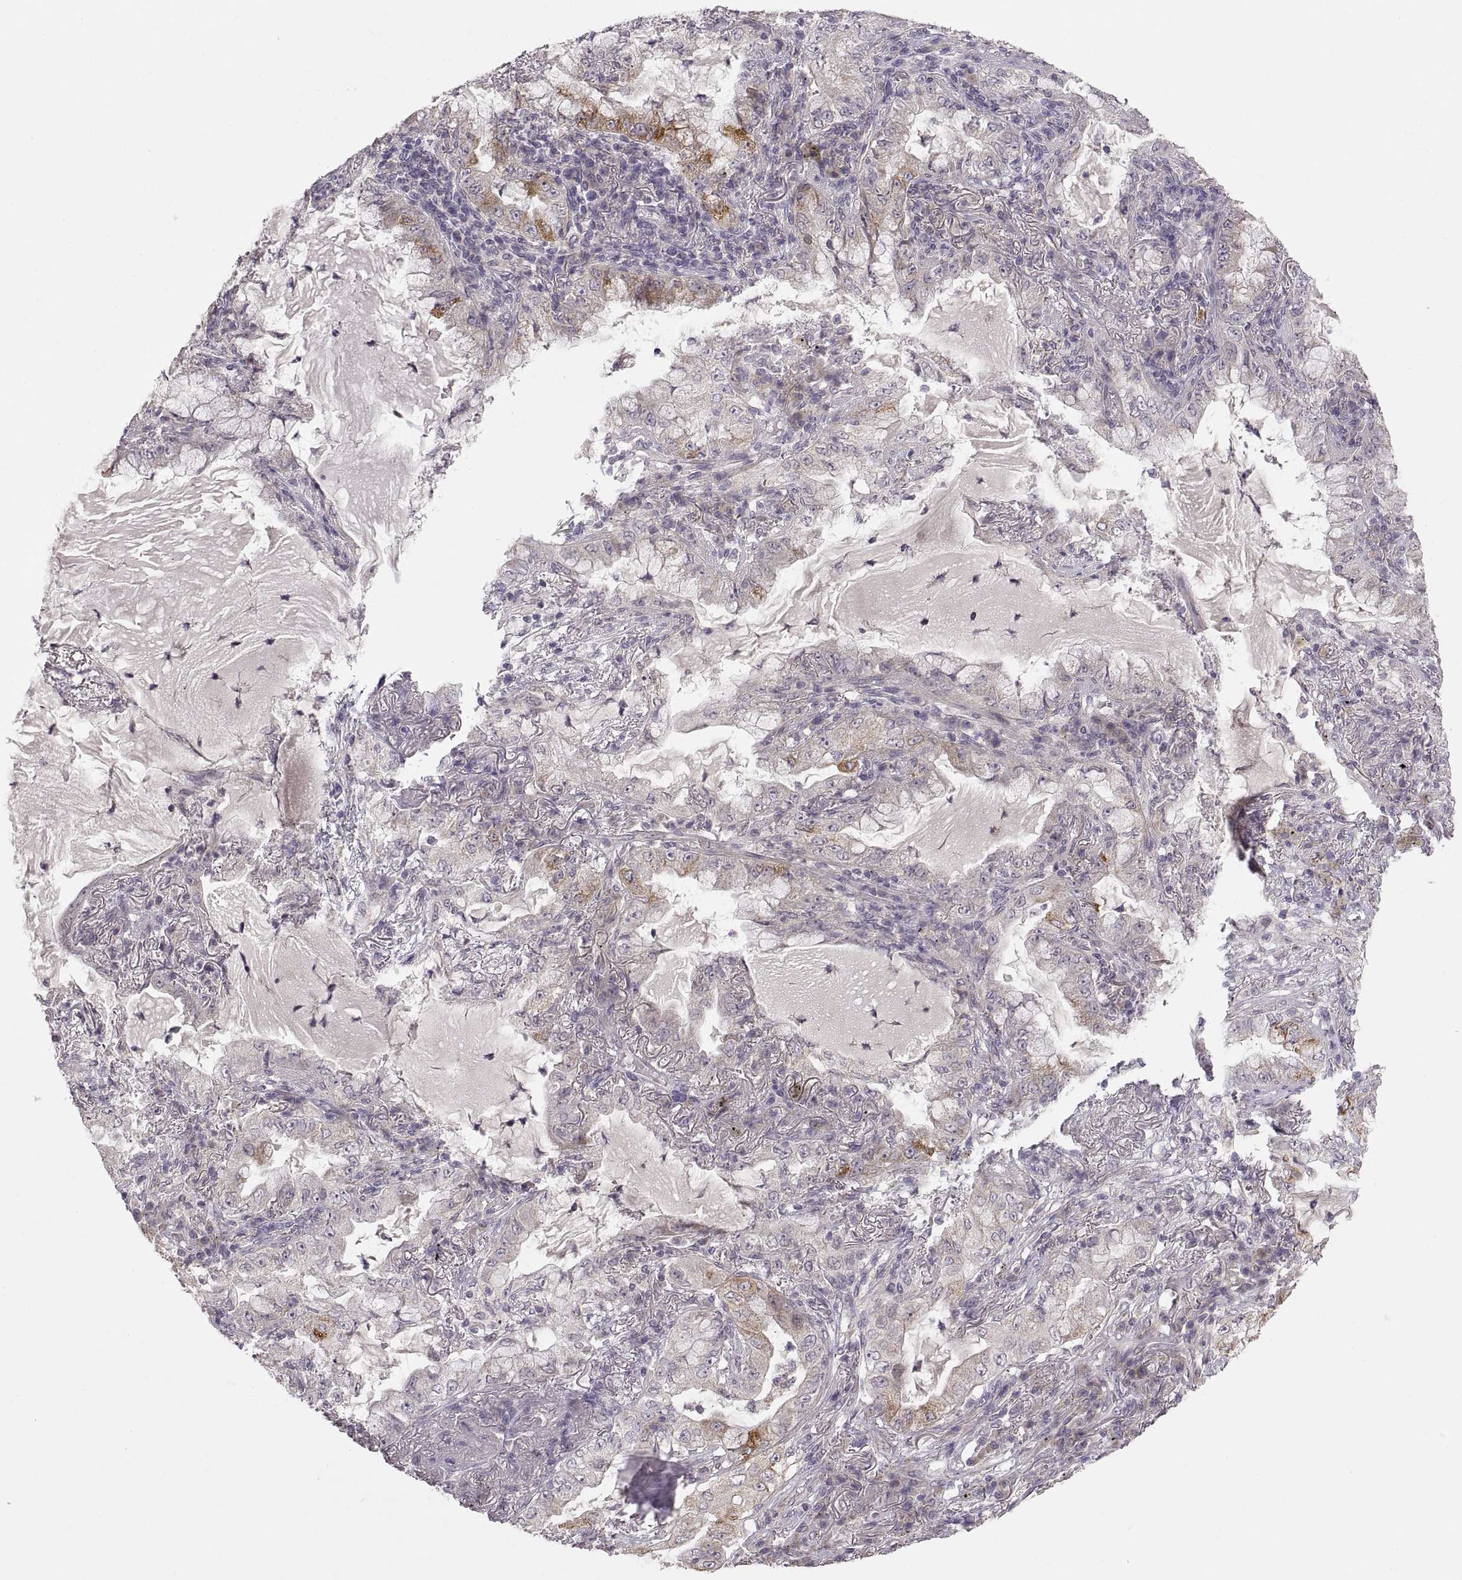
{"staining": {"intensity": "moderate", "quantity": "<25%", "location": "cytoplasmic/membranous"}, "tissue": "lung cancer", "cell_type": "Tumor cells", "image_type": "cancer", "snomed": [{"axis": "morphology", "description": "Adenocarcinoma, NOS"}, {"axis": "topography", "description": "Lung"}], "caption": "The immunohistochemical stain shows moderate cytoplasmic/membranous expression in tumor cells of adenocarcinoma (lung) tissue.", "gene": "HMGCR", "patient": {"sex": "female", "age": 73}}